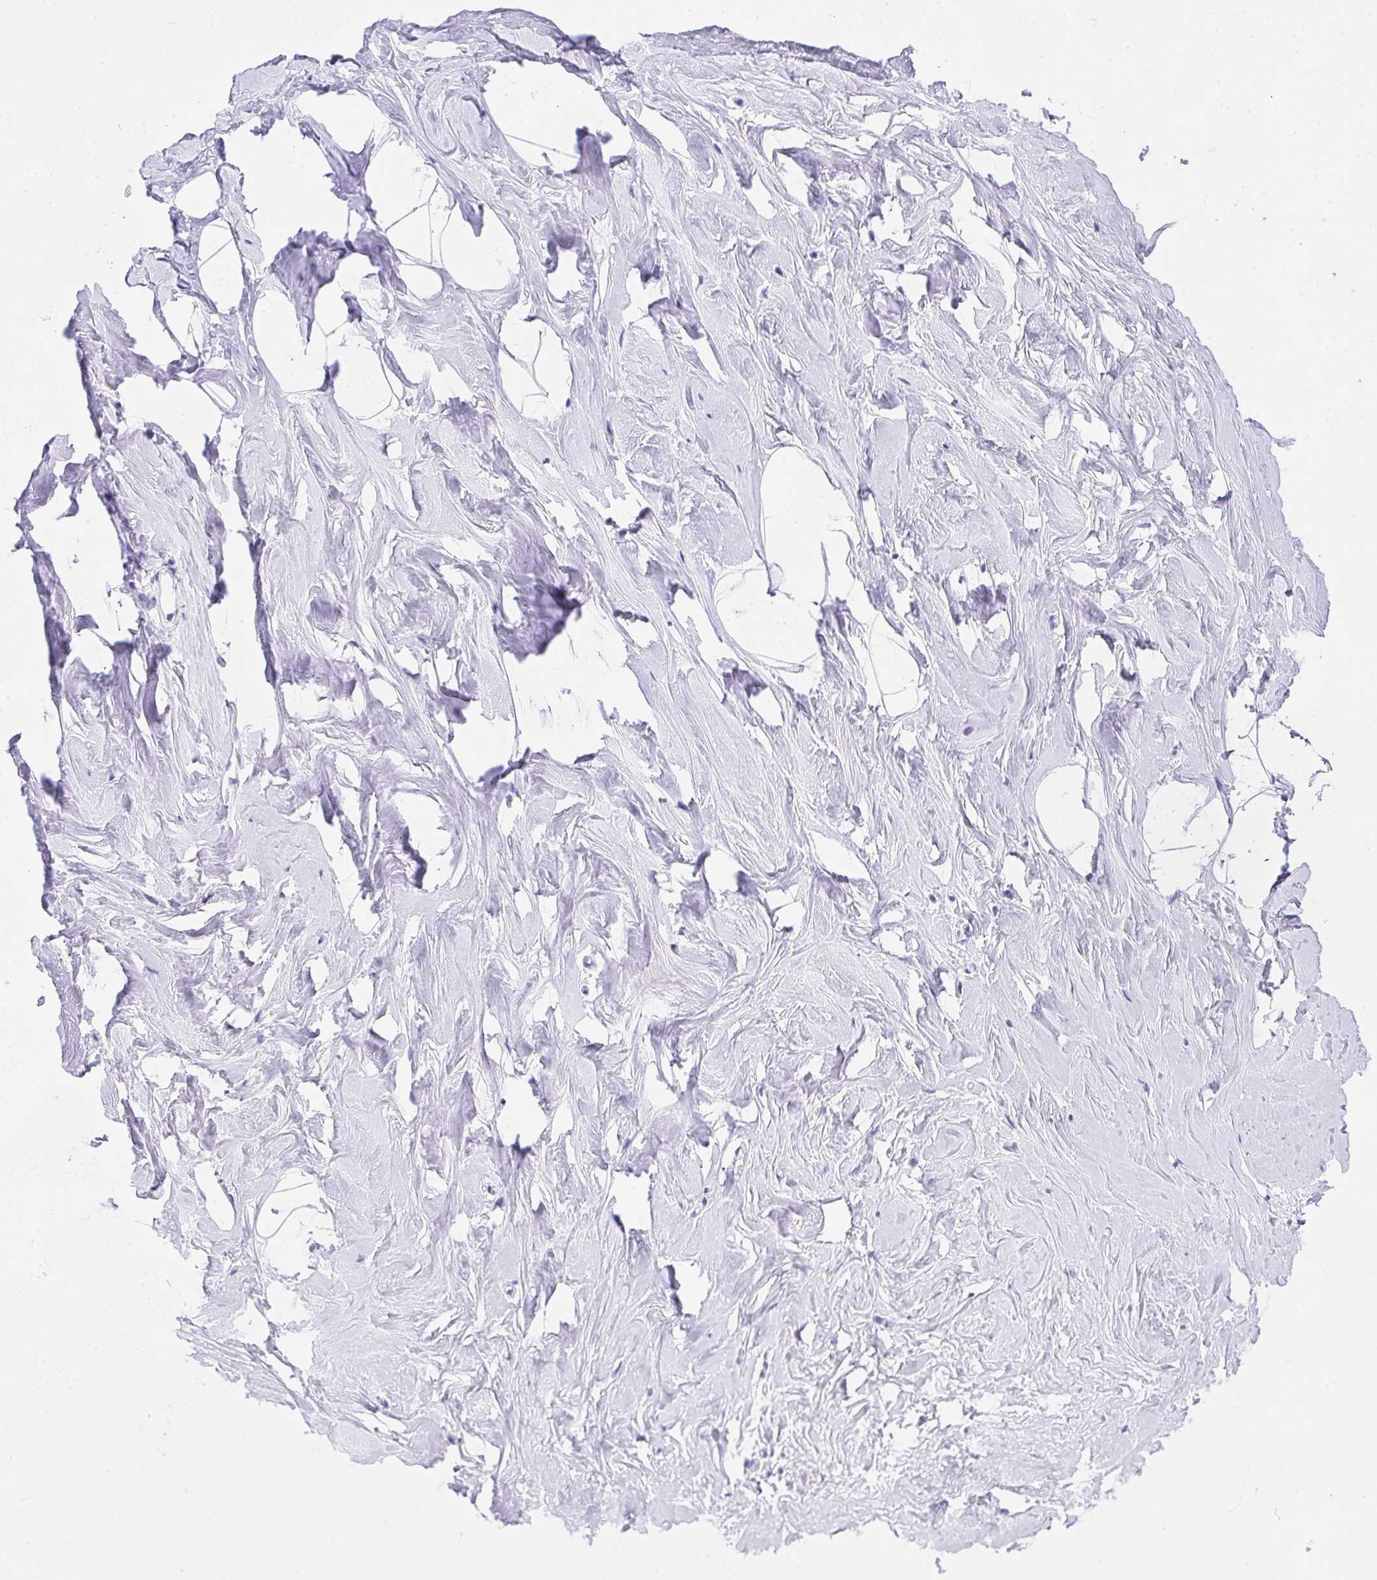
{"staining": {"intensity": "negative", "quantity": "none", "location": "none"}, "tissue": "breast", "cell_type": "Adipocytes", "image_type": "normal", "snomed": [{"axis": "morphology", "description": "Normal tissue, NOS"}, {"axis": "topography", "description": "Breast"}], "caption": "Adipocytes show no significant staining in normal breast.", "gene": "AVIL", "patient": {"sex": "female", "age": 32}}